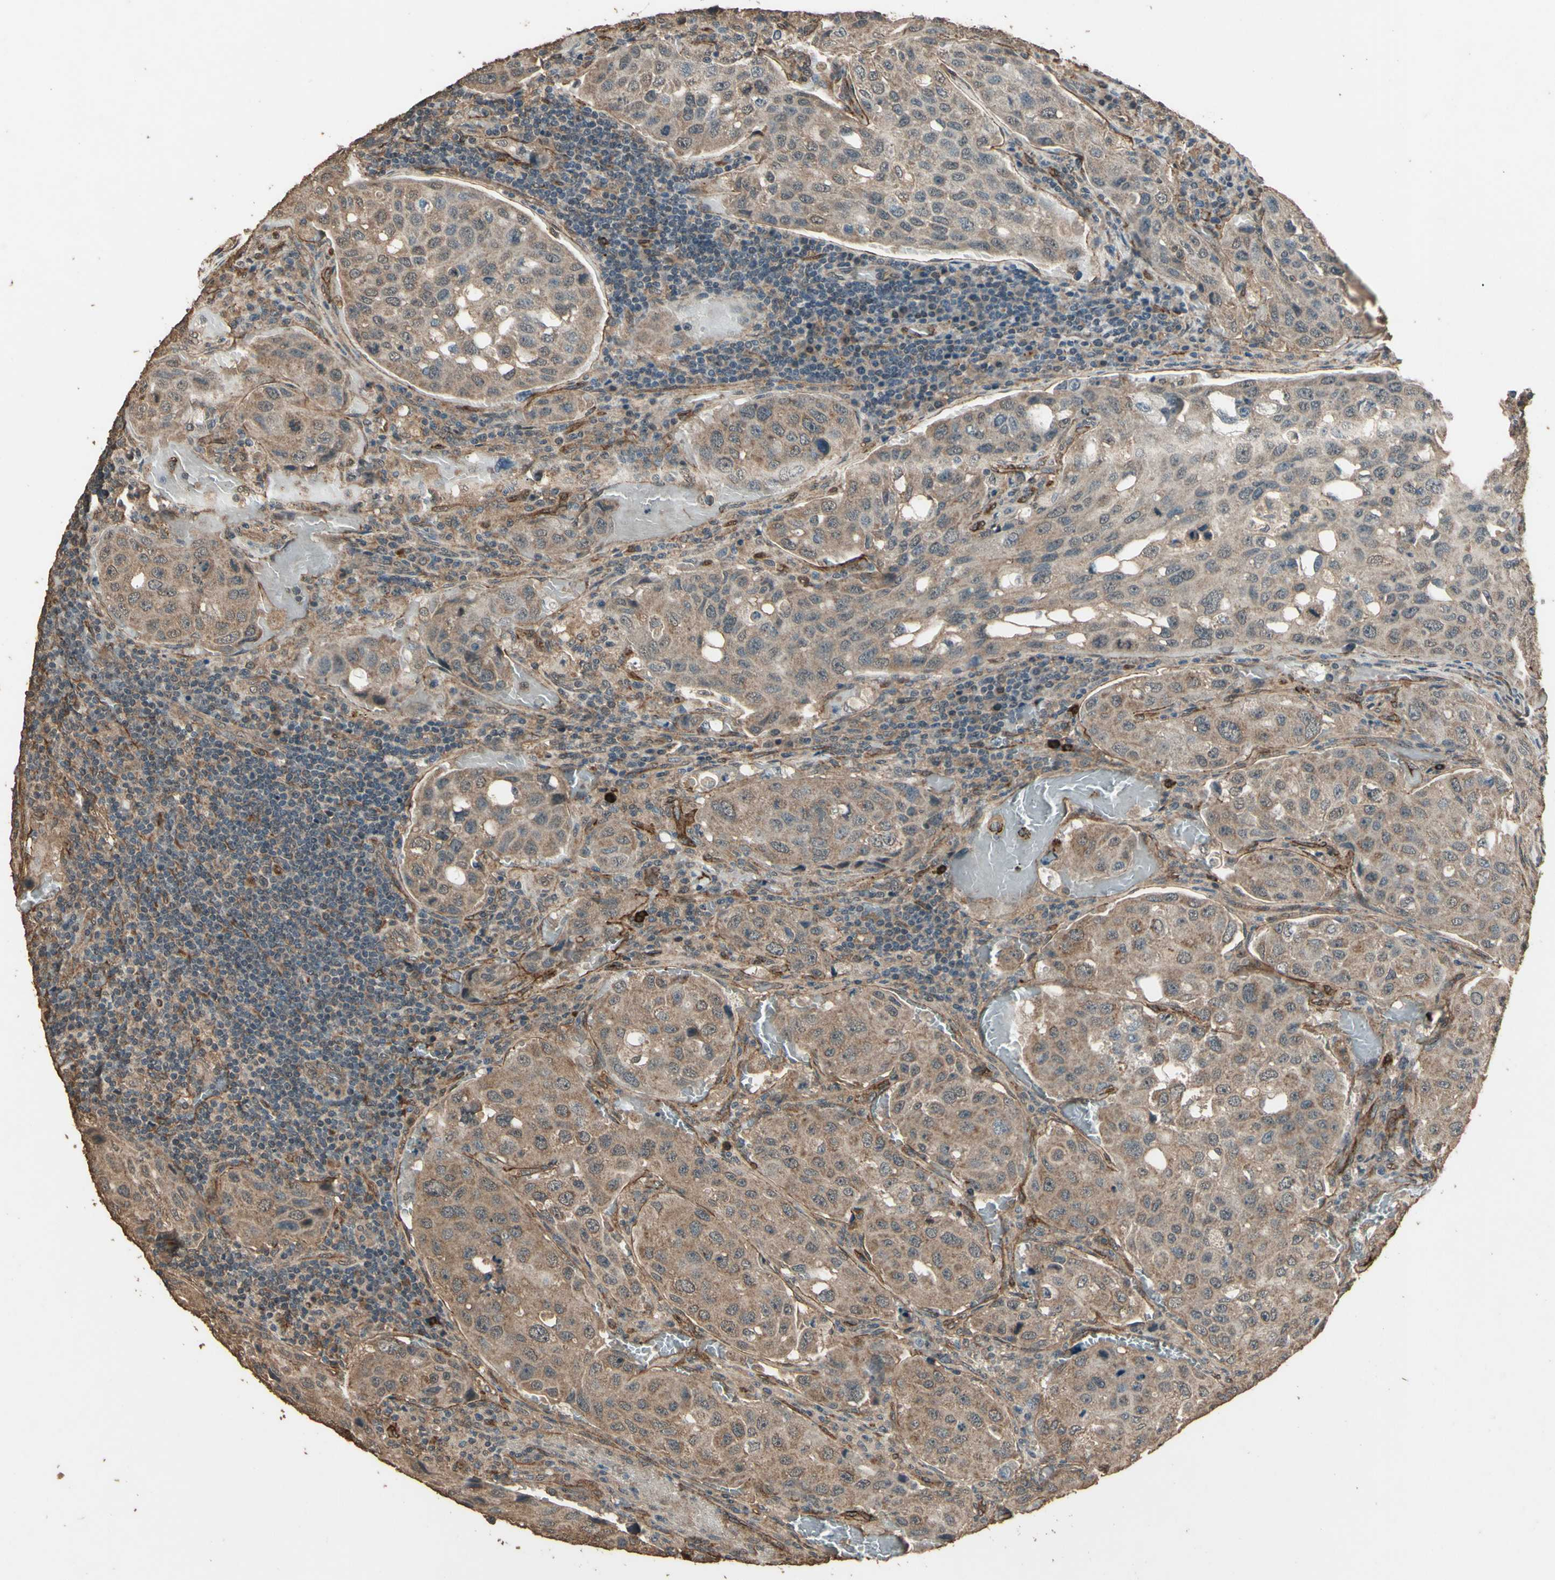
{"staining": {"intensity": "moderate", "quantity": ">75%", "location": "cytoplasmic/membranous"}, "tissue": "urothelial cancer", "cell_type": "Tumor cells", "image_type": "cancer", "snomed": [{"axis": "morphology", "description": "Urothelial carcinoma, High grade"}, {"axis": "topography", "description": "Lymph node"}, {"axis": "topography", "description": "Urinary bladder"}], "caption": "Brown immunohistochemical staining in human urothelial cancer demonstrates moderate cytoplasmic/membranous staining in approximately >75% of tumor cells. Using DAB (brown) and hematoxylin (blue) stains, captured at high magnification using brightfield microscopy.", "gene": "TSPO", "patient": {"sex": "male", "age": 51}}